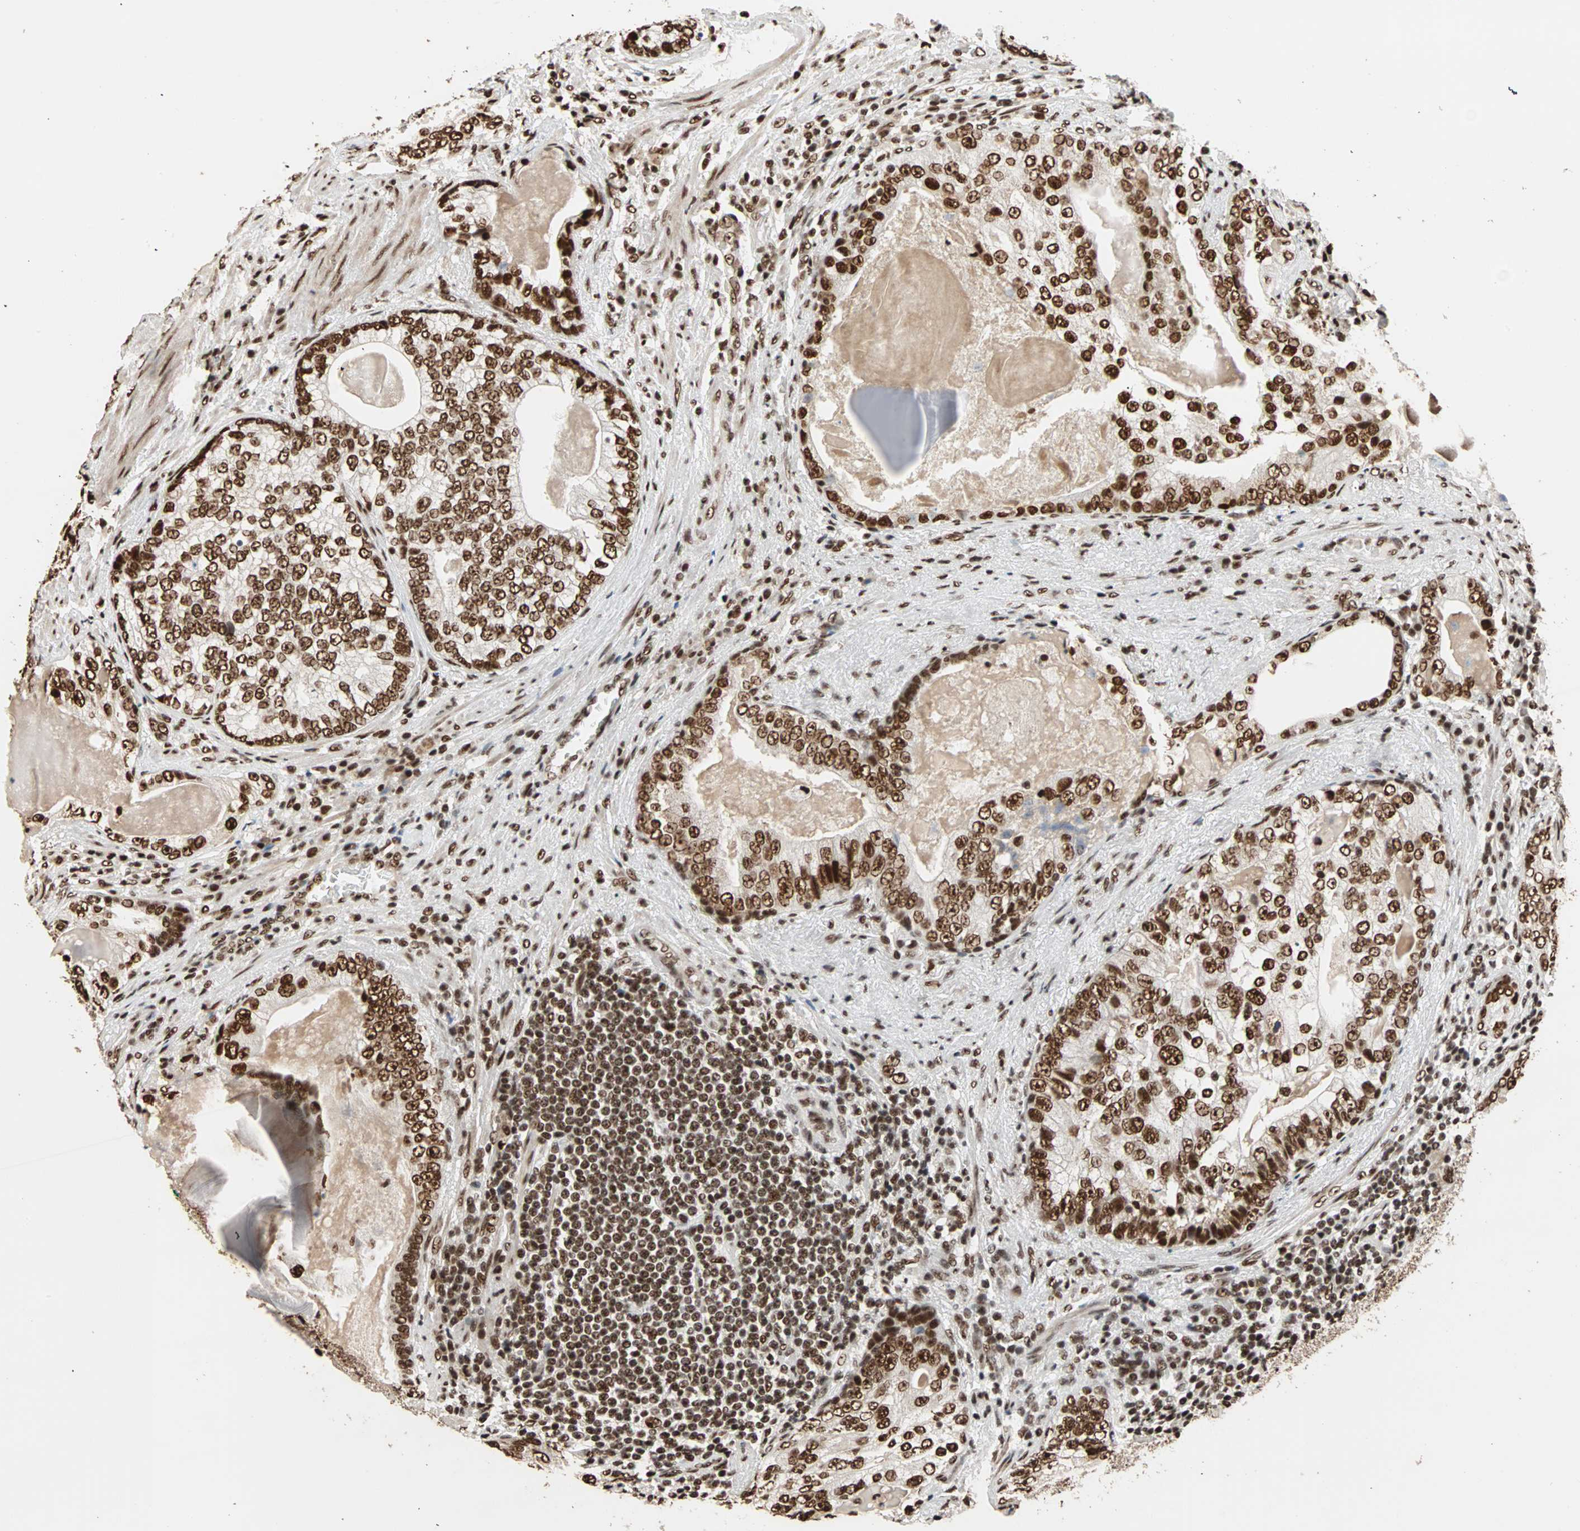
{"staining": {"intensity": "strong", "quantity": ">75%", "location": "nuclear"}, "tissue": "prostate cancer", "cell_type": "Tumor cells", "image_type": "cancer", "snomed": [{"axis": "morphology", "description": "Adenocarcinoma, High grade"}, {"axis": "topography", "description": "Prostate"}], "caption": "Immunohistochemistry (IHC) staining of prostate high-grade adenocarcinoma, which shows high levels of strong nuclear staining in about >75% of tumor cells indicating strong nuclear protein expression. The staining was performed using DAB (brown) for protein detection and nuclei were counterstained in hematoxylin (blue).", "gene": "ILF2", "patient": {"sex": "male", "age": 66}}